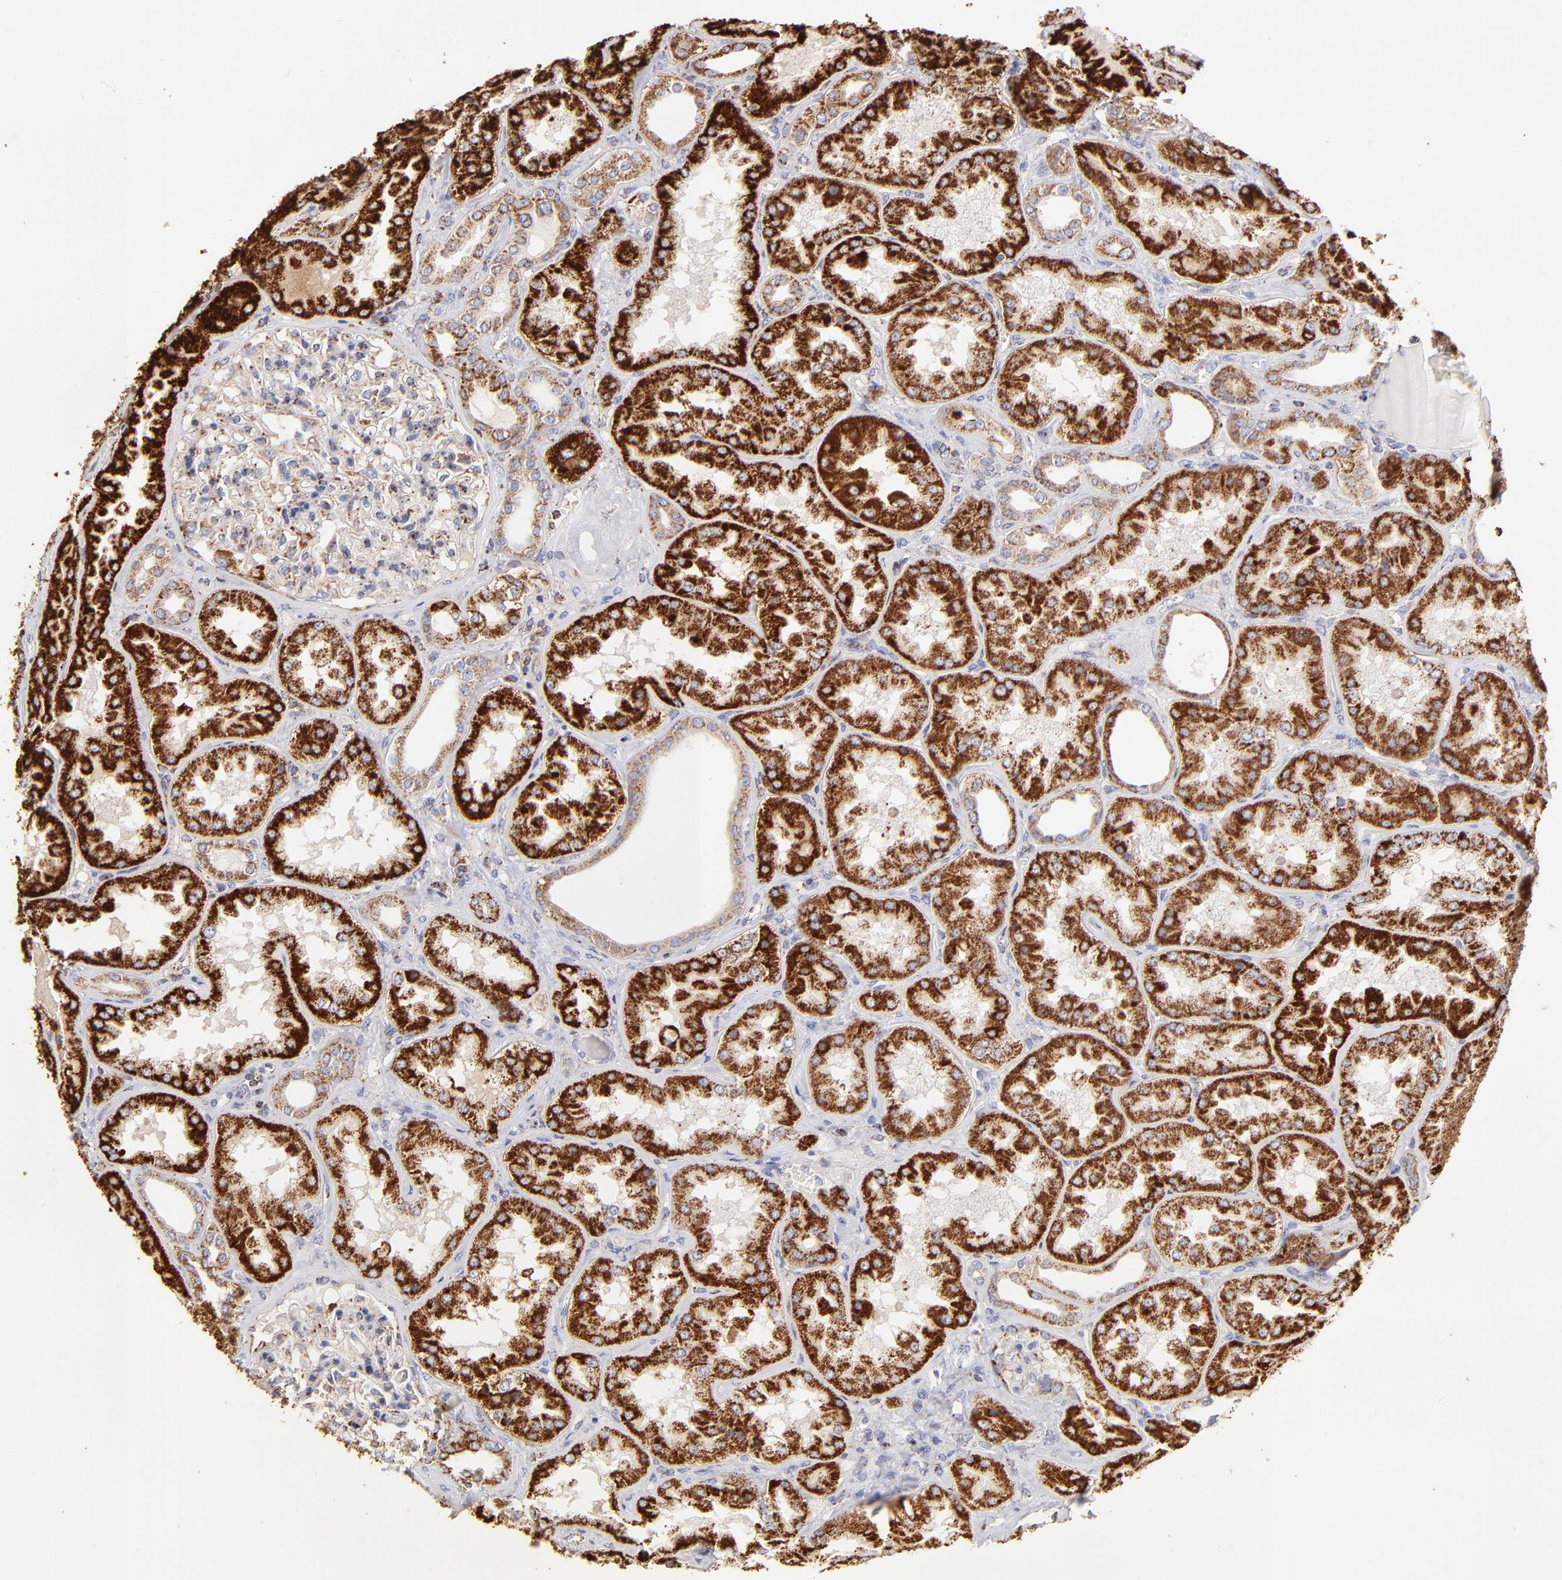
{"staining": {"intensity": "negative", "quantity": "none", "location": "none"}, "tissue": "kidney", "cell_type": "Cells in glomeruli", "image_type": "normal", "snomed": [{"axis": "morphology", "description": "Normal tissue, NOS"}, {"axis": "topography", "description": "Kidney"}], "caption": "A histopathology image of human kidney is negative for staining in cells in glomeruli. (DAB (3,3'-diaminobenzidine) immunohistochemistry with hematoxylin counter stain).", "gene": "ECH1", "patient": {"sex": "female", "age": 56}}